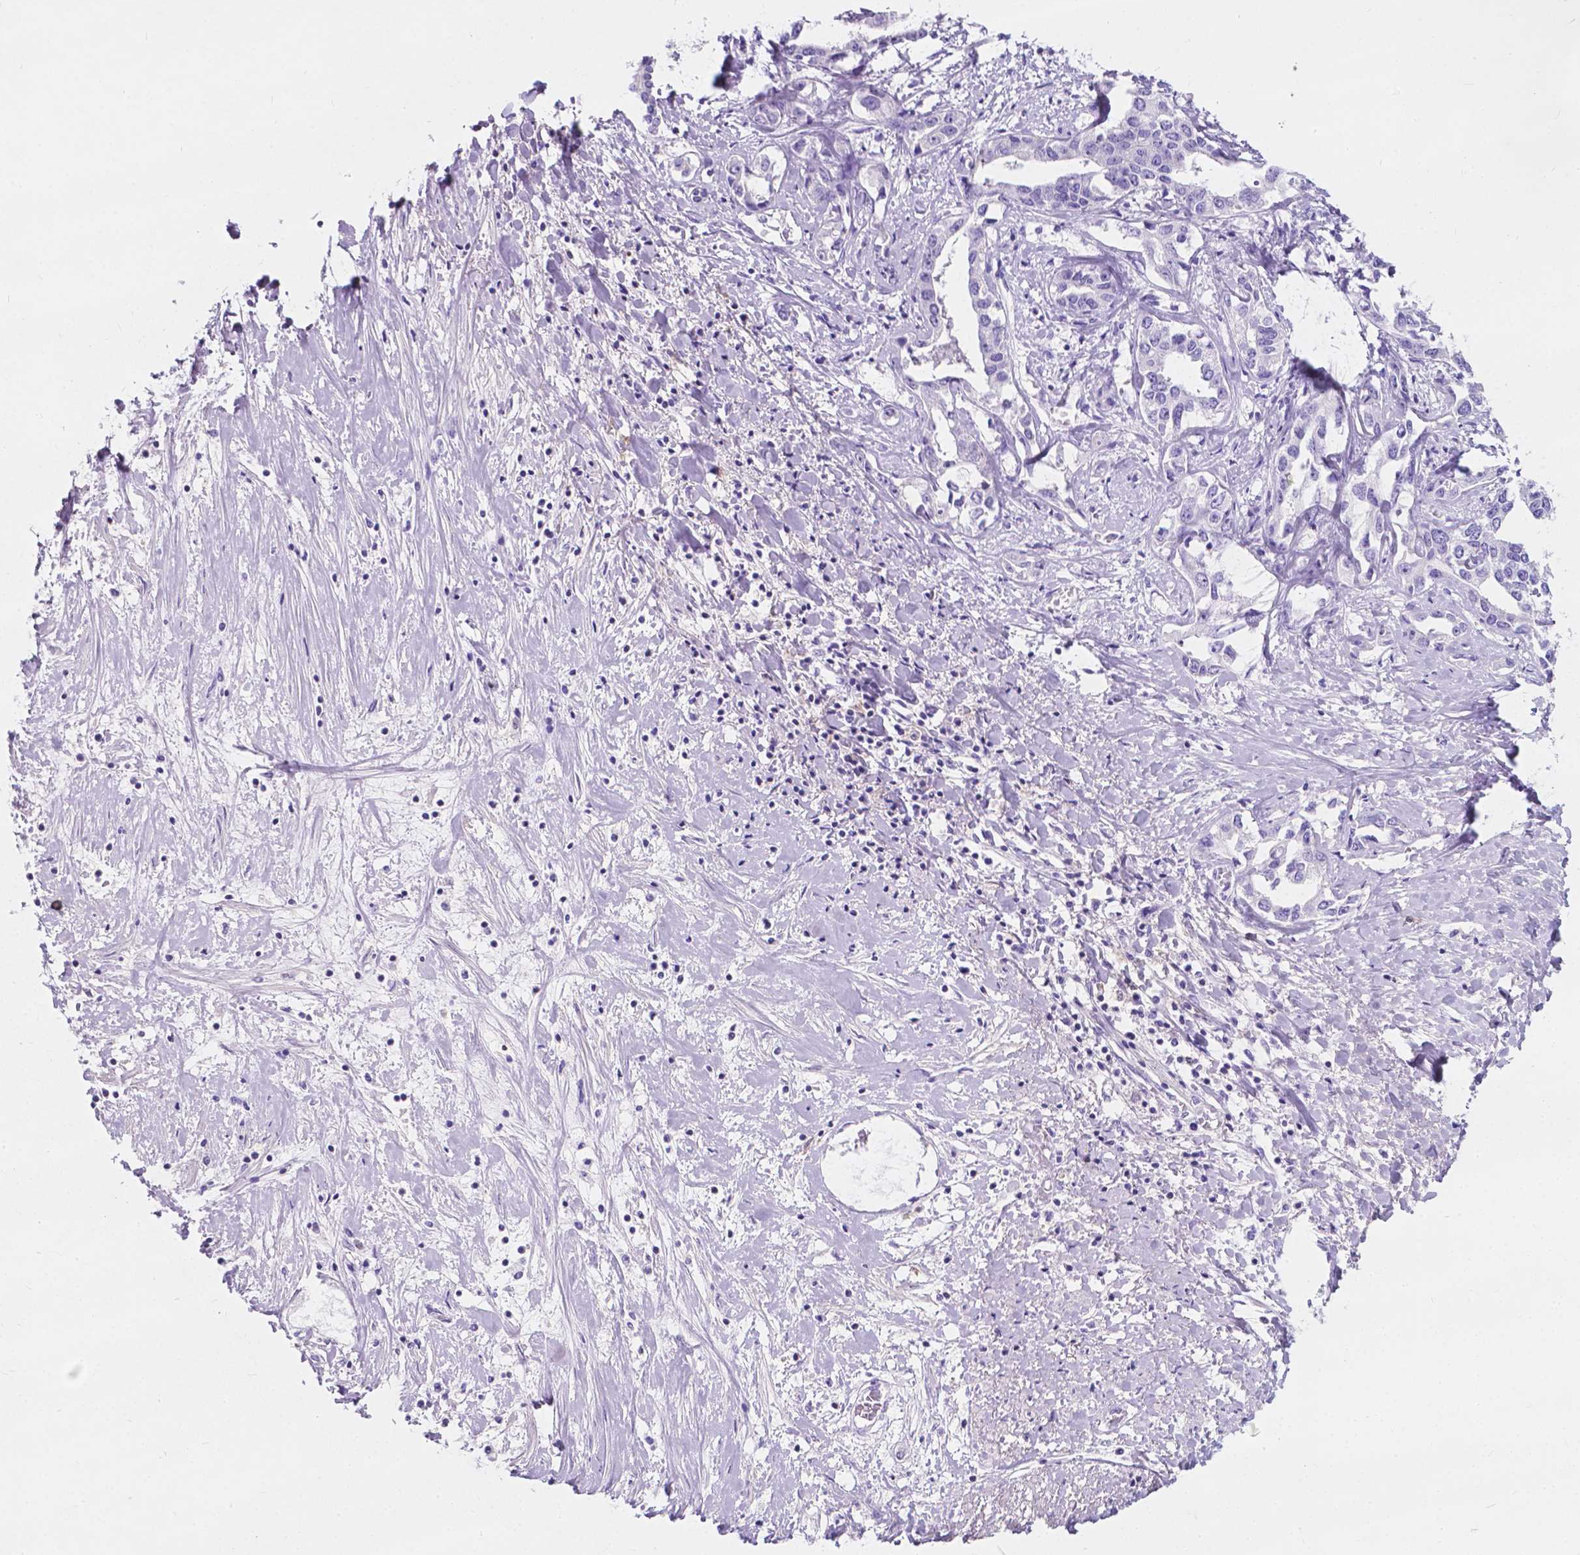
{"staining": {"intensity": "negative", "quantity": "none", "location": "none"}, "tissue": "liver cancer", "cell_type": "Tumor cells", "image_type": "cancer", "snomed": [{"axis": "morphology", "description": "Cholangiocarcinoma"}, {"axis": "topography", "description": "Liver"}], "caption": "Cholangiocarcinoma (liver) stained for a protein using IHC displays no positivity tumor cells.", "gene": "GNAO1", "patient": {"sex": "male", "age": 59}}